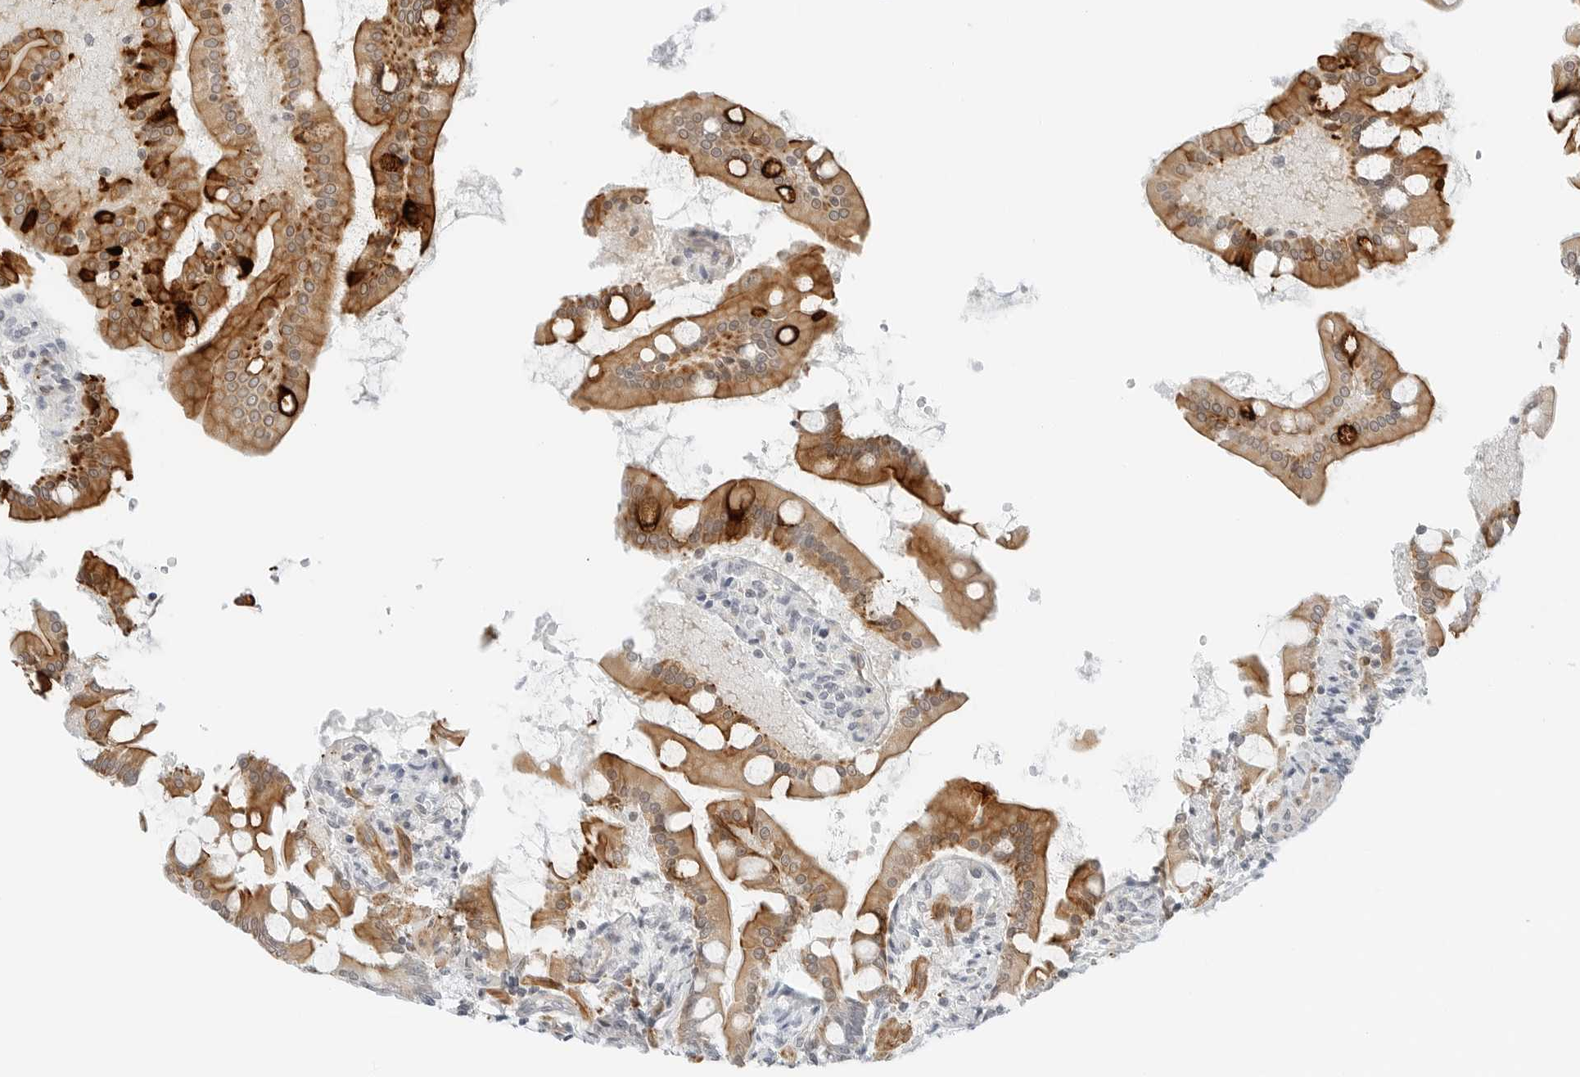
{"staining": {"intensity": "strong", "quantity": "25%-75%", "location": "cytoplasmic/membranous"}, "tissue": "small intestine", "cell_type": "Glandular cells", "image_type": "normal", "snomed": [{"axis": "morphology", "description": "Normal tissue, NOS"}, {"axis": "topography", "description": "Small intestine"}], "caption": "The immunohistochemical stain highlights strong cytoplasmic/membranous staining in glandular cells of benign small intestine.", "gene": "IQCC", "patient": {"sex": "male", "age": 41}}